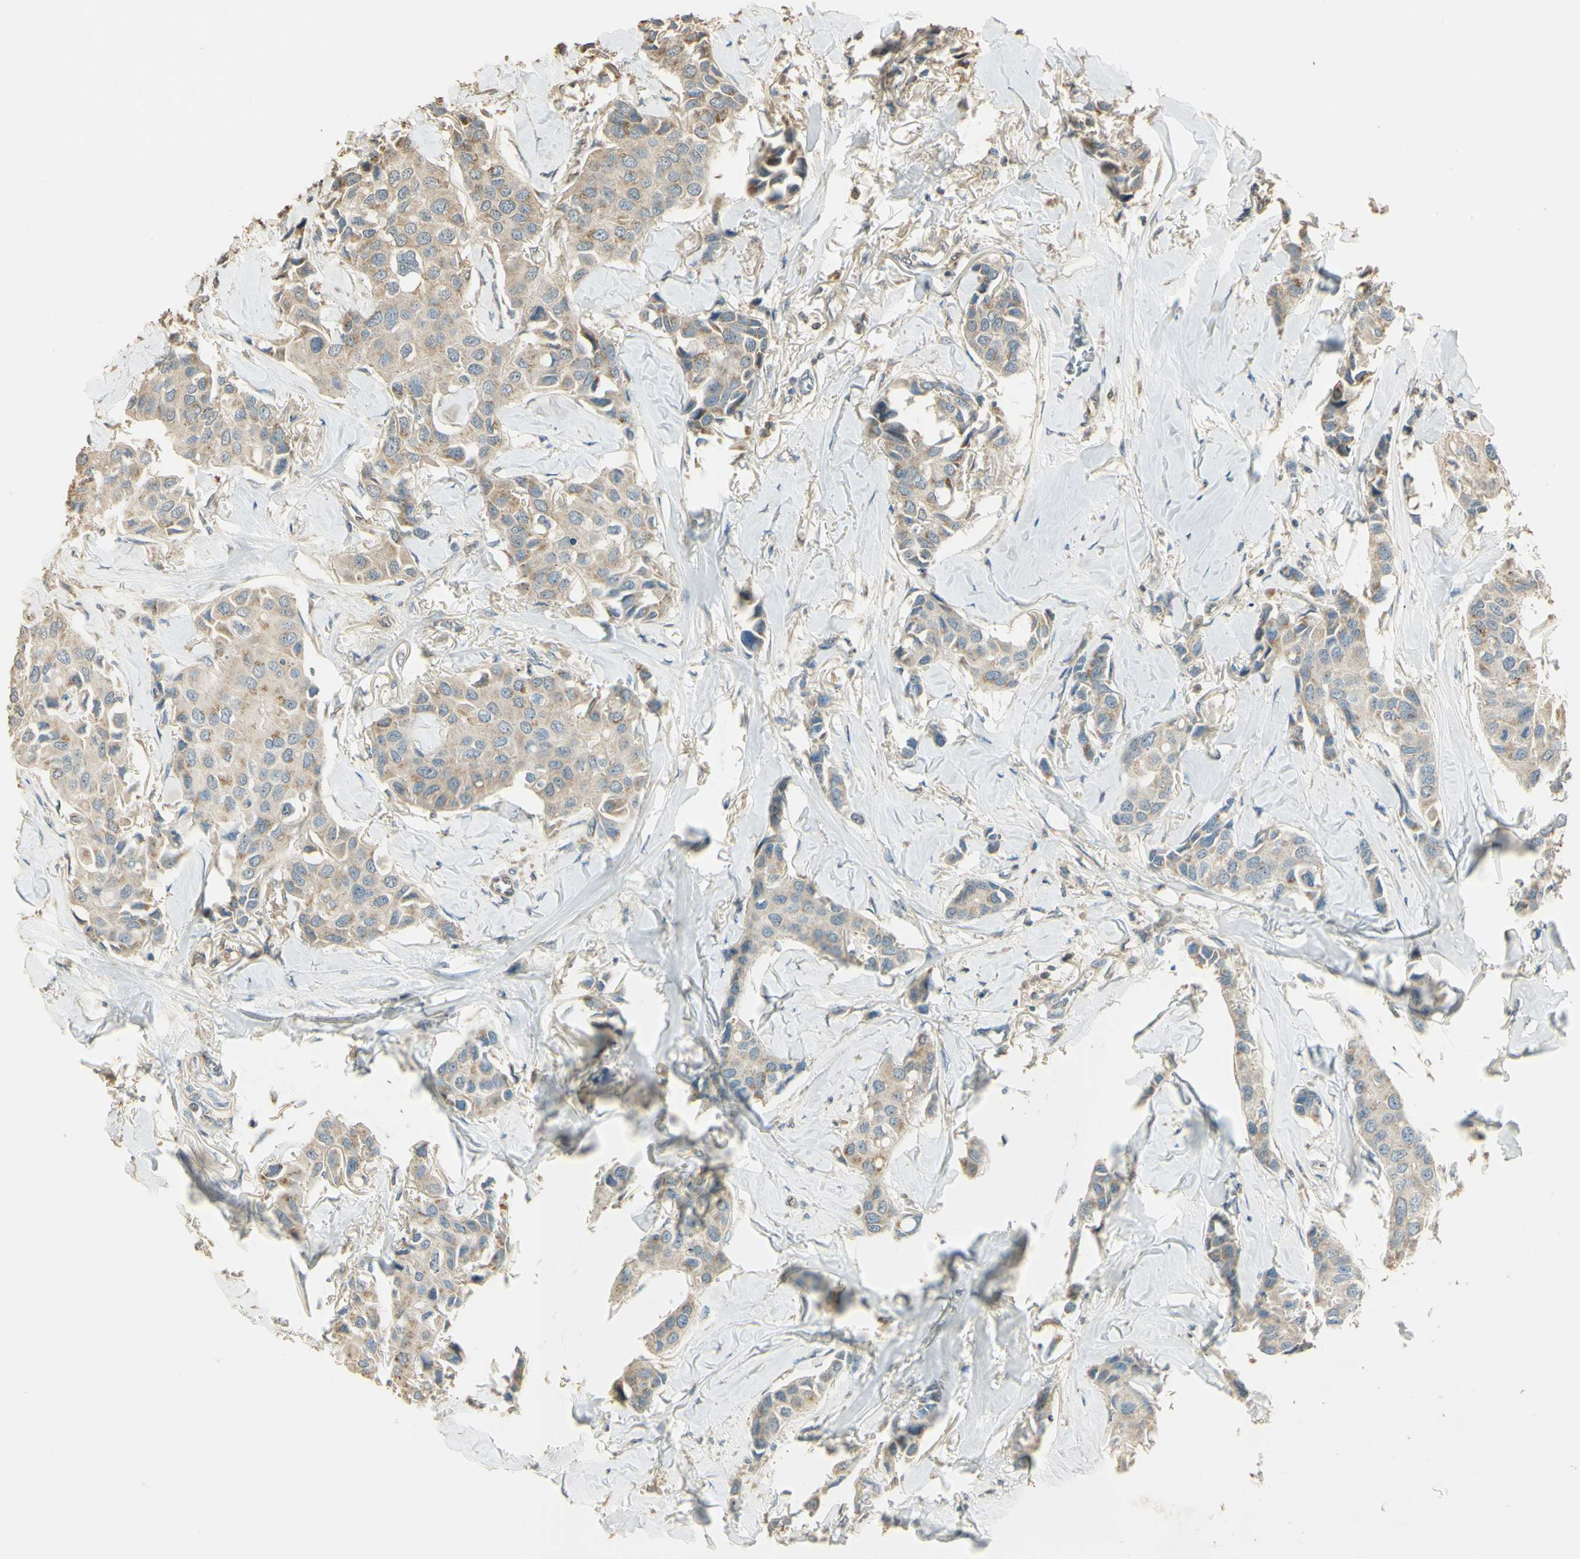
{"staining": {"intensity": "weak", "quantity": ">75%", "location": "cytoplasmic/membranous"}, "tissue": "breast cancer", "cell_type": "Tumor cells", "image_type": "cancer", "snomed": [{"axis": "morphology", "description": "Duct carcinoma"}, {"axis": "topography", "description": "Breast"}], "caption": "An IHC micrograph of tumor tissue is shown. Protein staining in brown highlights weak cytoplasmic/membranous positivity in breast cancer within tumor cells.", "gene": "UXS1", "patient": {"sex": "female", "age": 80}}